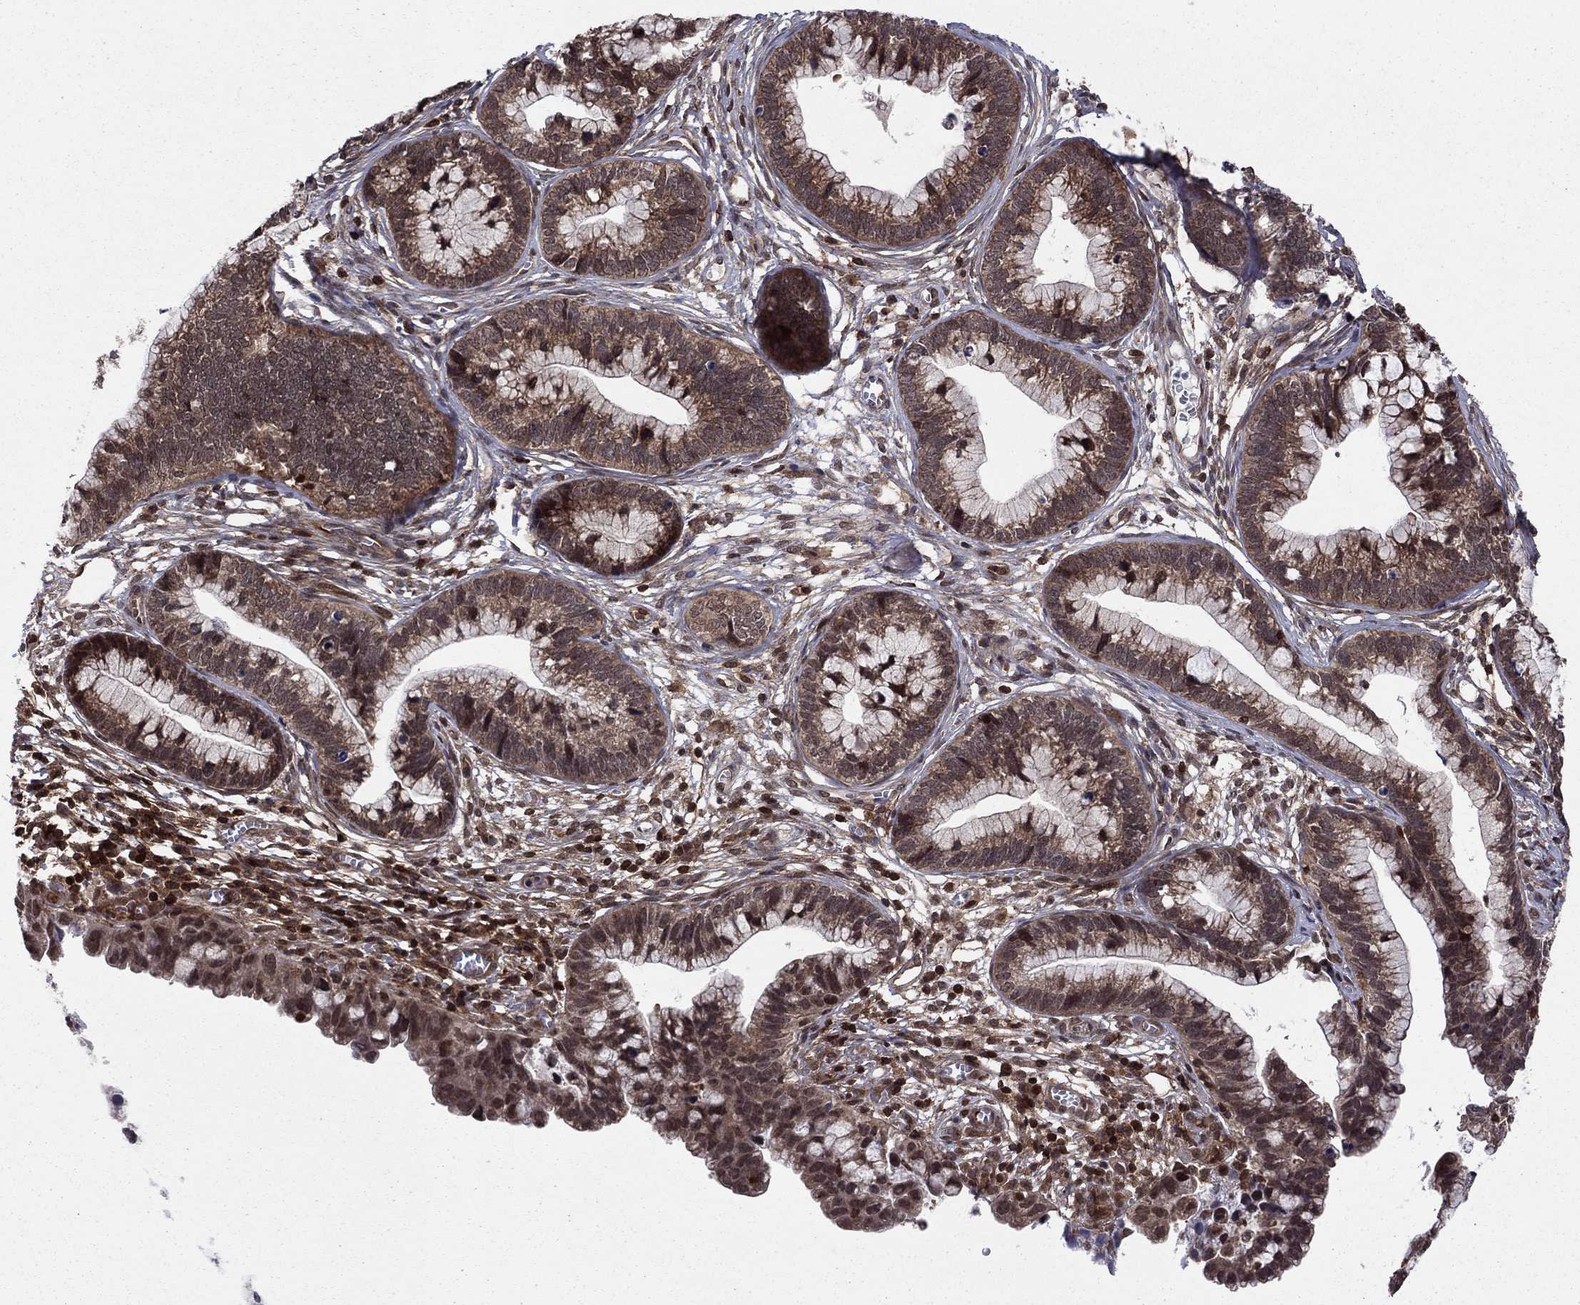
{"staining": {"intensity": "moderate", "quantity": ">75%", "location": "cytoplasmic/membranous,nuclear"}, "tissue": "cervical cancer", "cell_type": "Tumor cells", "image_type": "cancer", "snomed": [{"axis": "morphology", "description": "Adenocarcinoma, NOS"}, {"axis": "topography", "description": "Cervix"}], "caption": "Cervical cancer tissue displays moderate cytoplasmic/membranous and nuclear staining in about >75% of tumor cells, visualized by immunohistochemistry. Nuclei are stained in blue.", "gene": "SSX2IP", "patient": {"sex": "female", "age": 44}}